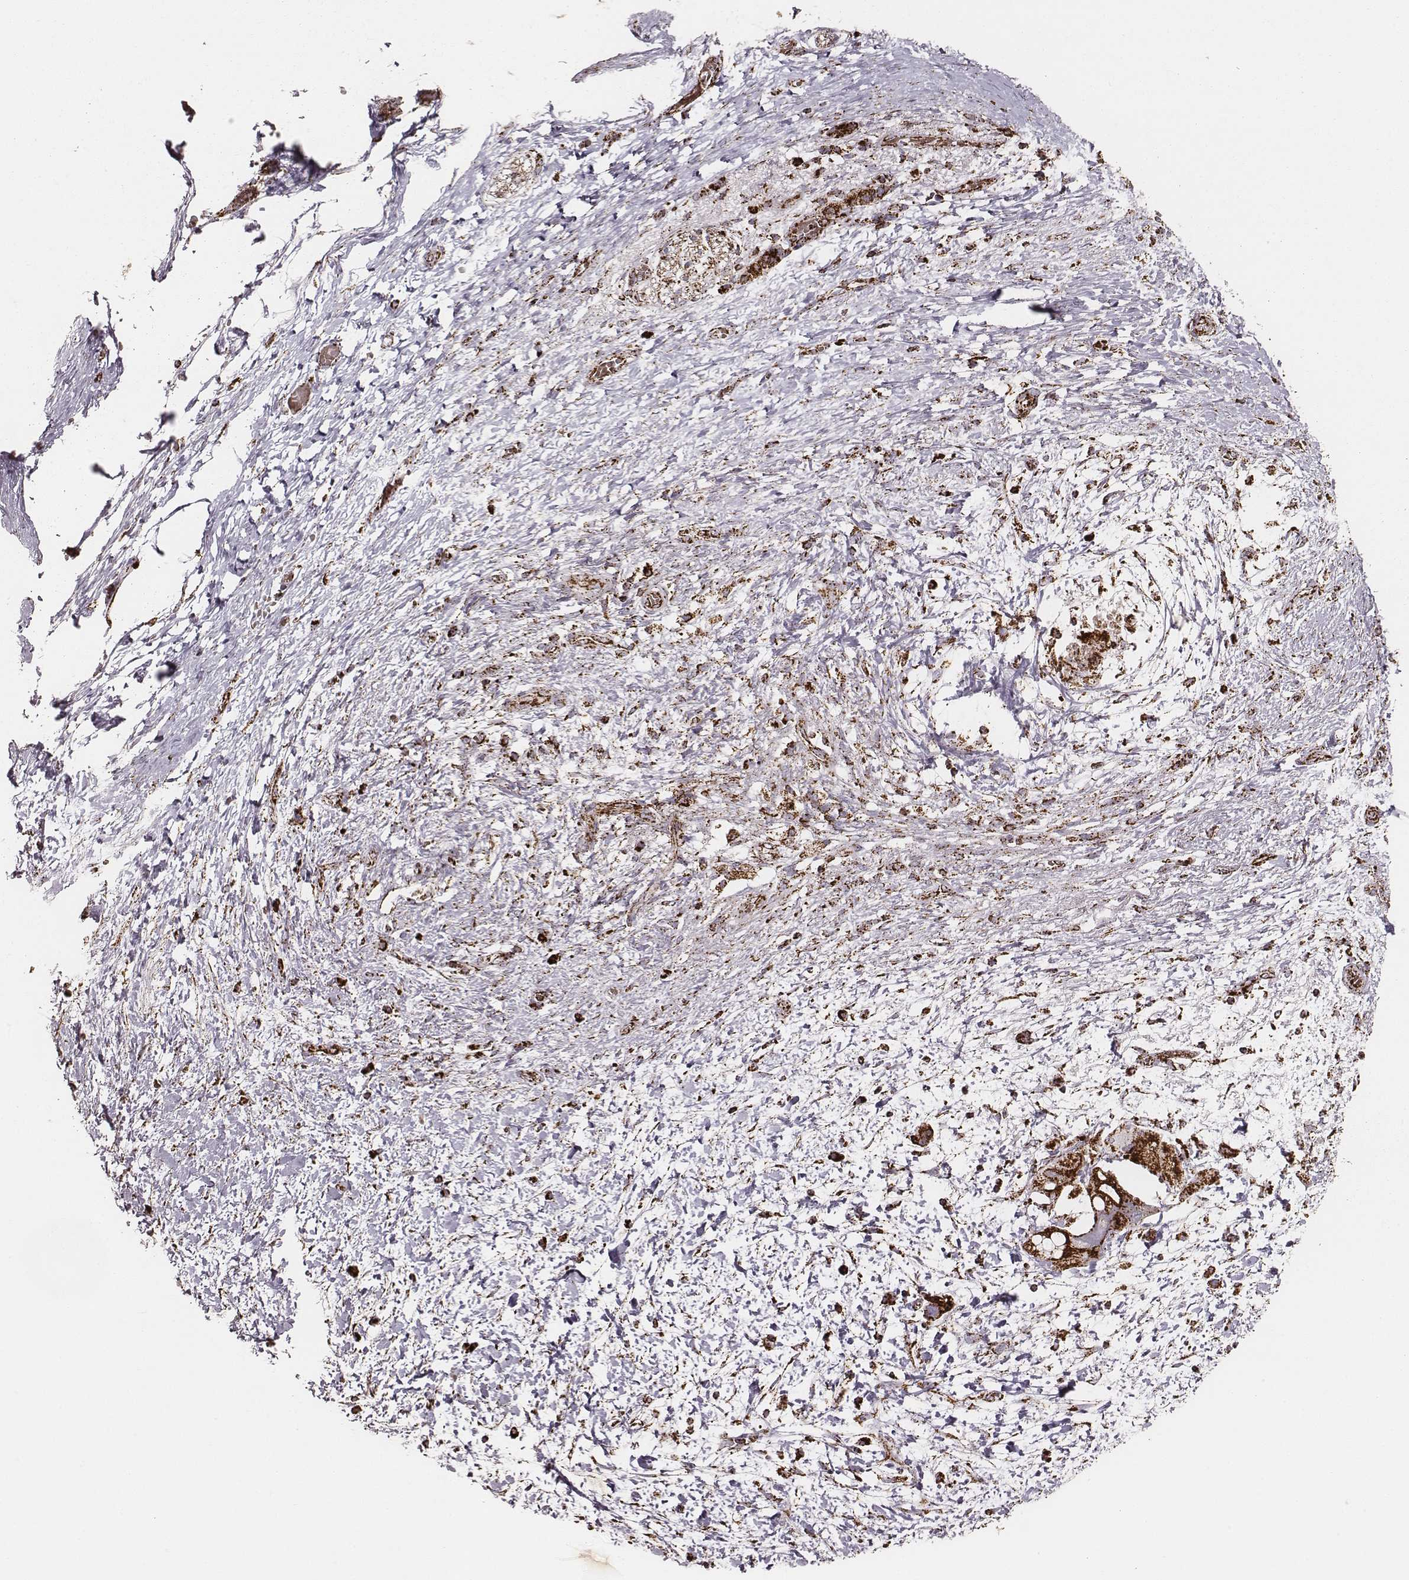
{"staining": {"intensity": "strong", "quantity": ">75%", "location": "cytoplasmic/membranous"}, "tissue": "pancreatic cancer", "cell_type": "Tumor cells", "image_type": "cancer", "snomed": [{"axis": "morphology", "description": "Adenocarcinoma, NOS"}, {"axis": "topography", "description": "Pancreas"}], "caption": "Approximately >75% of tumor cells in human pancreatic cancer display strong cytoplasmic/membranous protein expression as visualized by brown immunohistochemical staining.", "gene": "TUFM", "patient": {"sex": "female", "age": 72}}